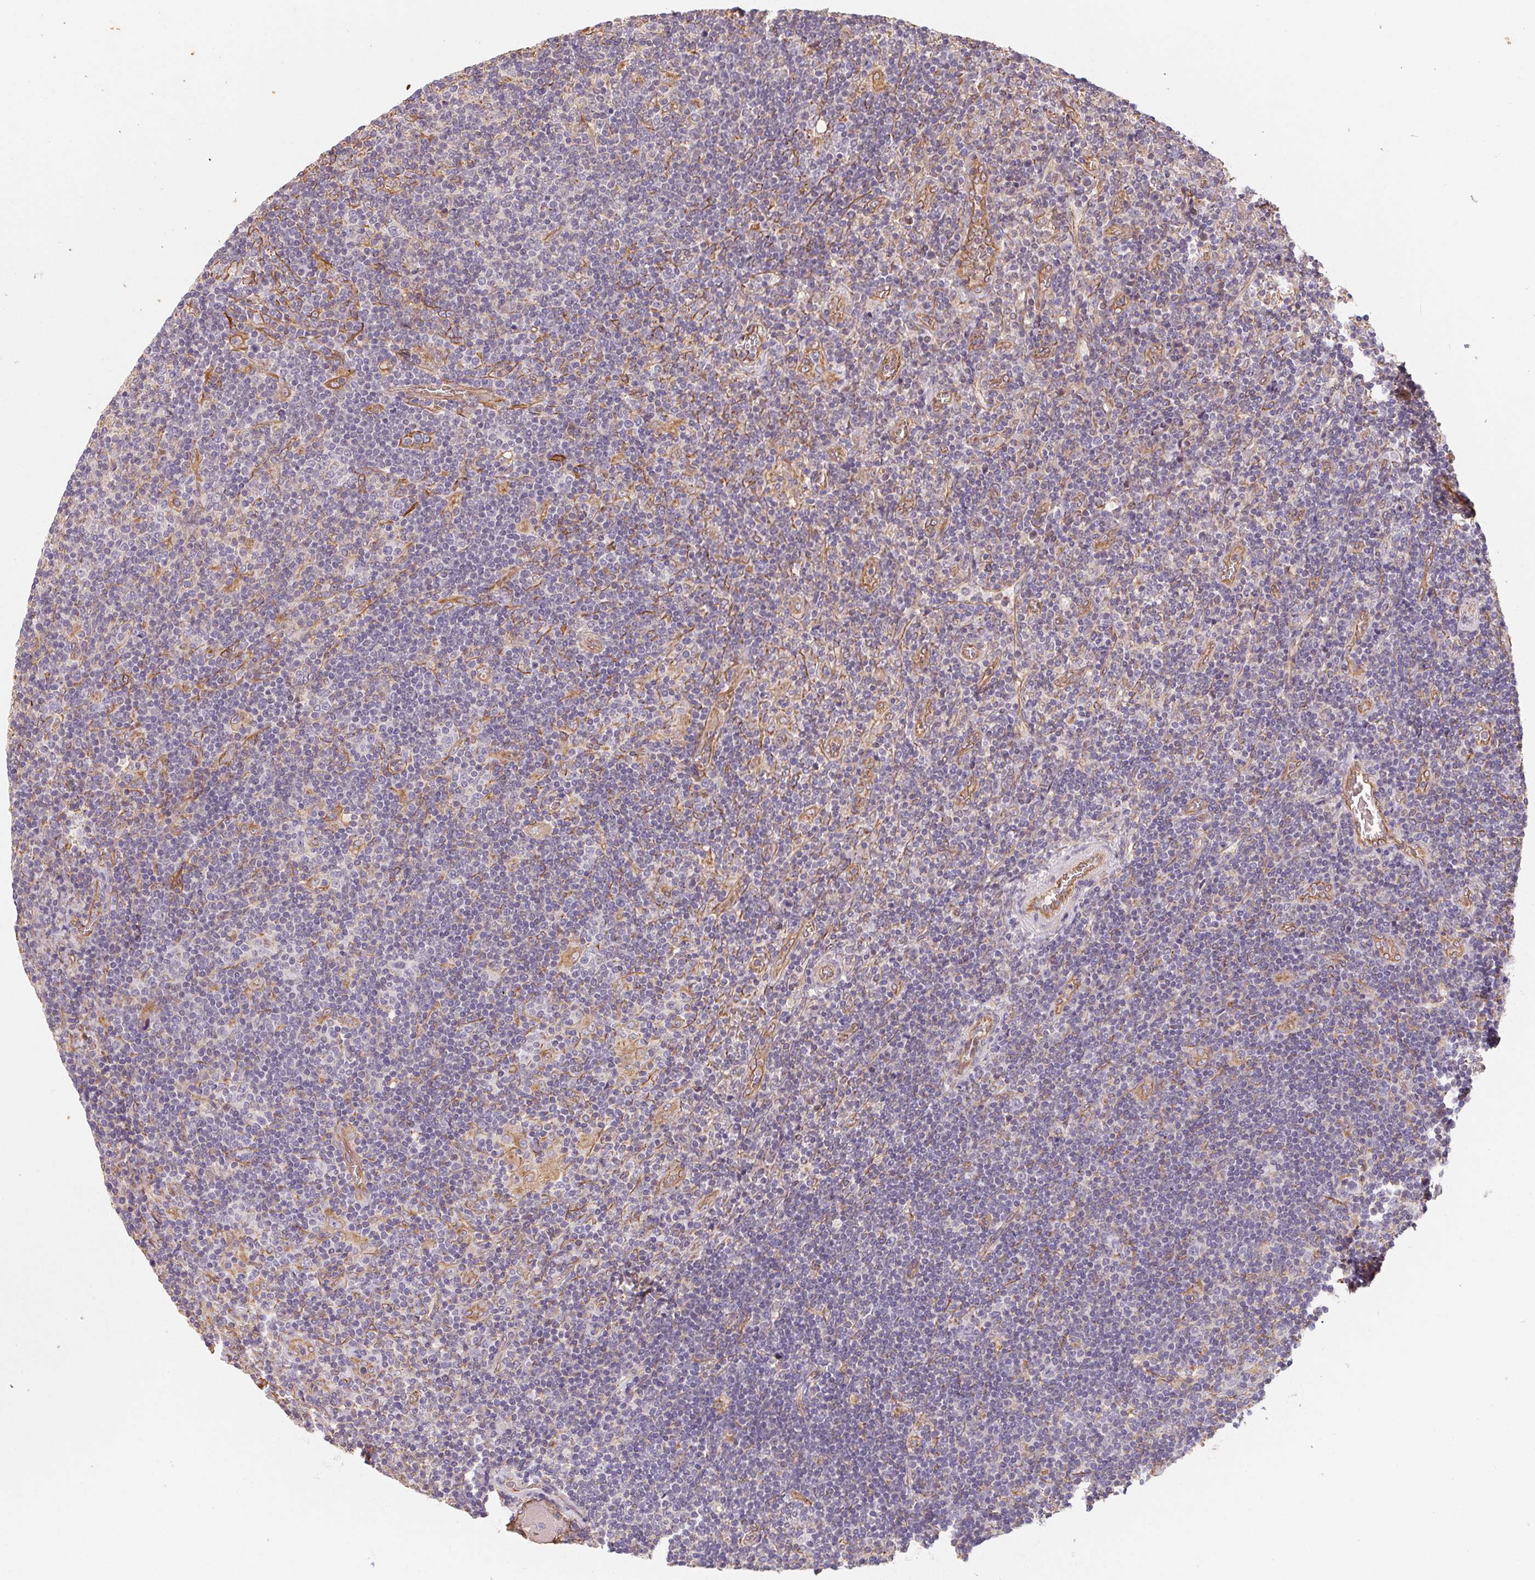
{"staining": {"intensity": "negative", "quantity": "none", "location": "none"}, "tissue": "lymphoma", "cell_type": "Tumor cells", "image_type": "cancer", "snomed": [{"axis": "morphology", "description": "Hodgkin's disease, NOS"}, {"axis": "topography", "description": "Lymph node"}], "caption": "Protein analysis of lymphoma shows no significant staining in tumor cells.", "gene": "TBKBP1", "patient": {"sex": "male", "age": 40}}